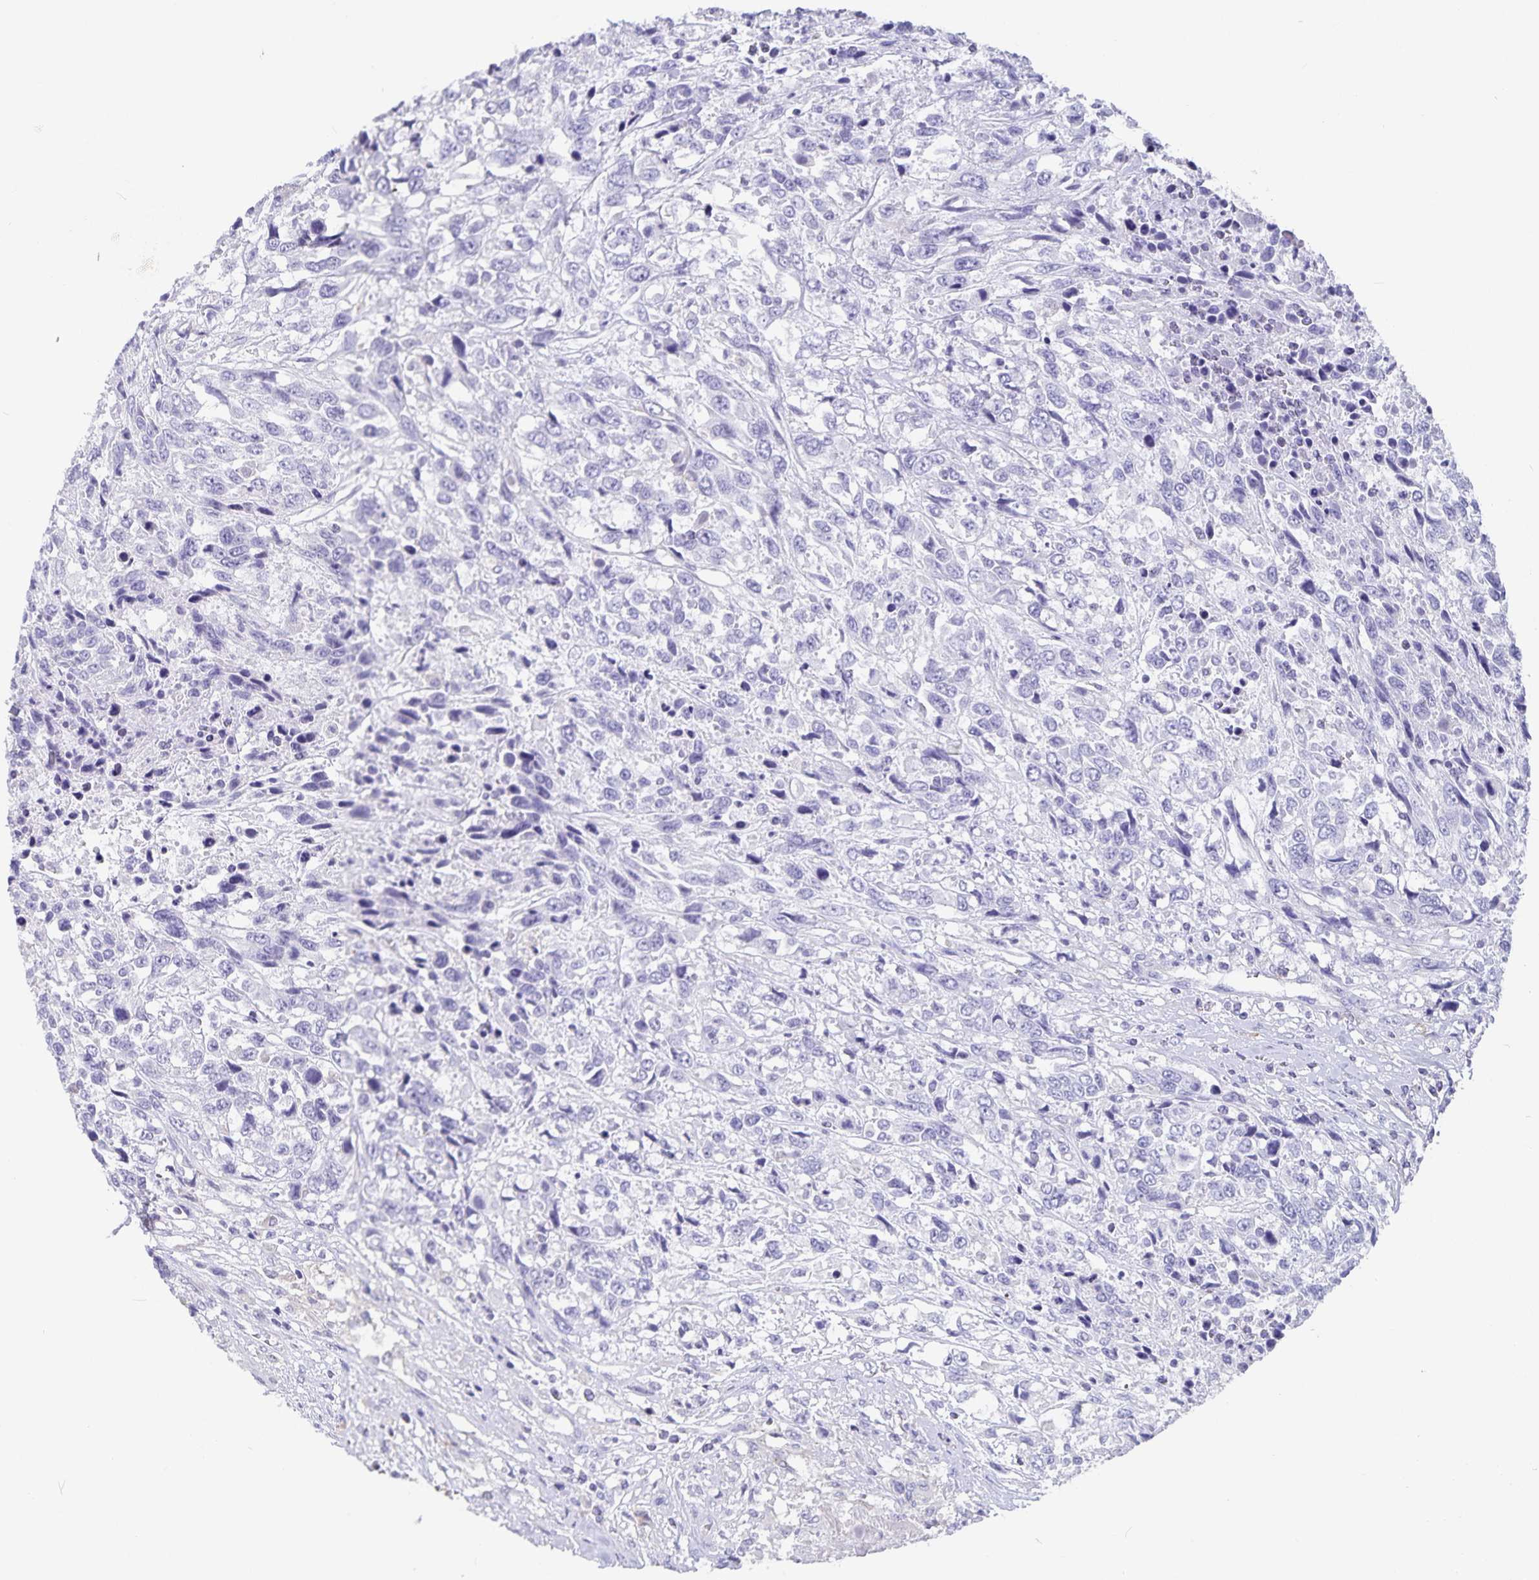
{"staining": {"intensity": "negative", "quantity": "none", "location": "none"}, "tissue": "urothelial cancer", "cell_type": "Tumor cells", "image_type": "cancer", "snomed": [{"axis": "morphology", "description": "Urothelial carcinoma, High grade"}, {"axis": "topography", "description": "Urinary bladder"}], "caption": "A histopathology image of human urothelial cancer is negative for staining in tumor cells. Nuclei are stained in blue.", "gene": "PLAC1", "patient": {"sex": "female", "age": 70}}